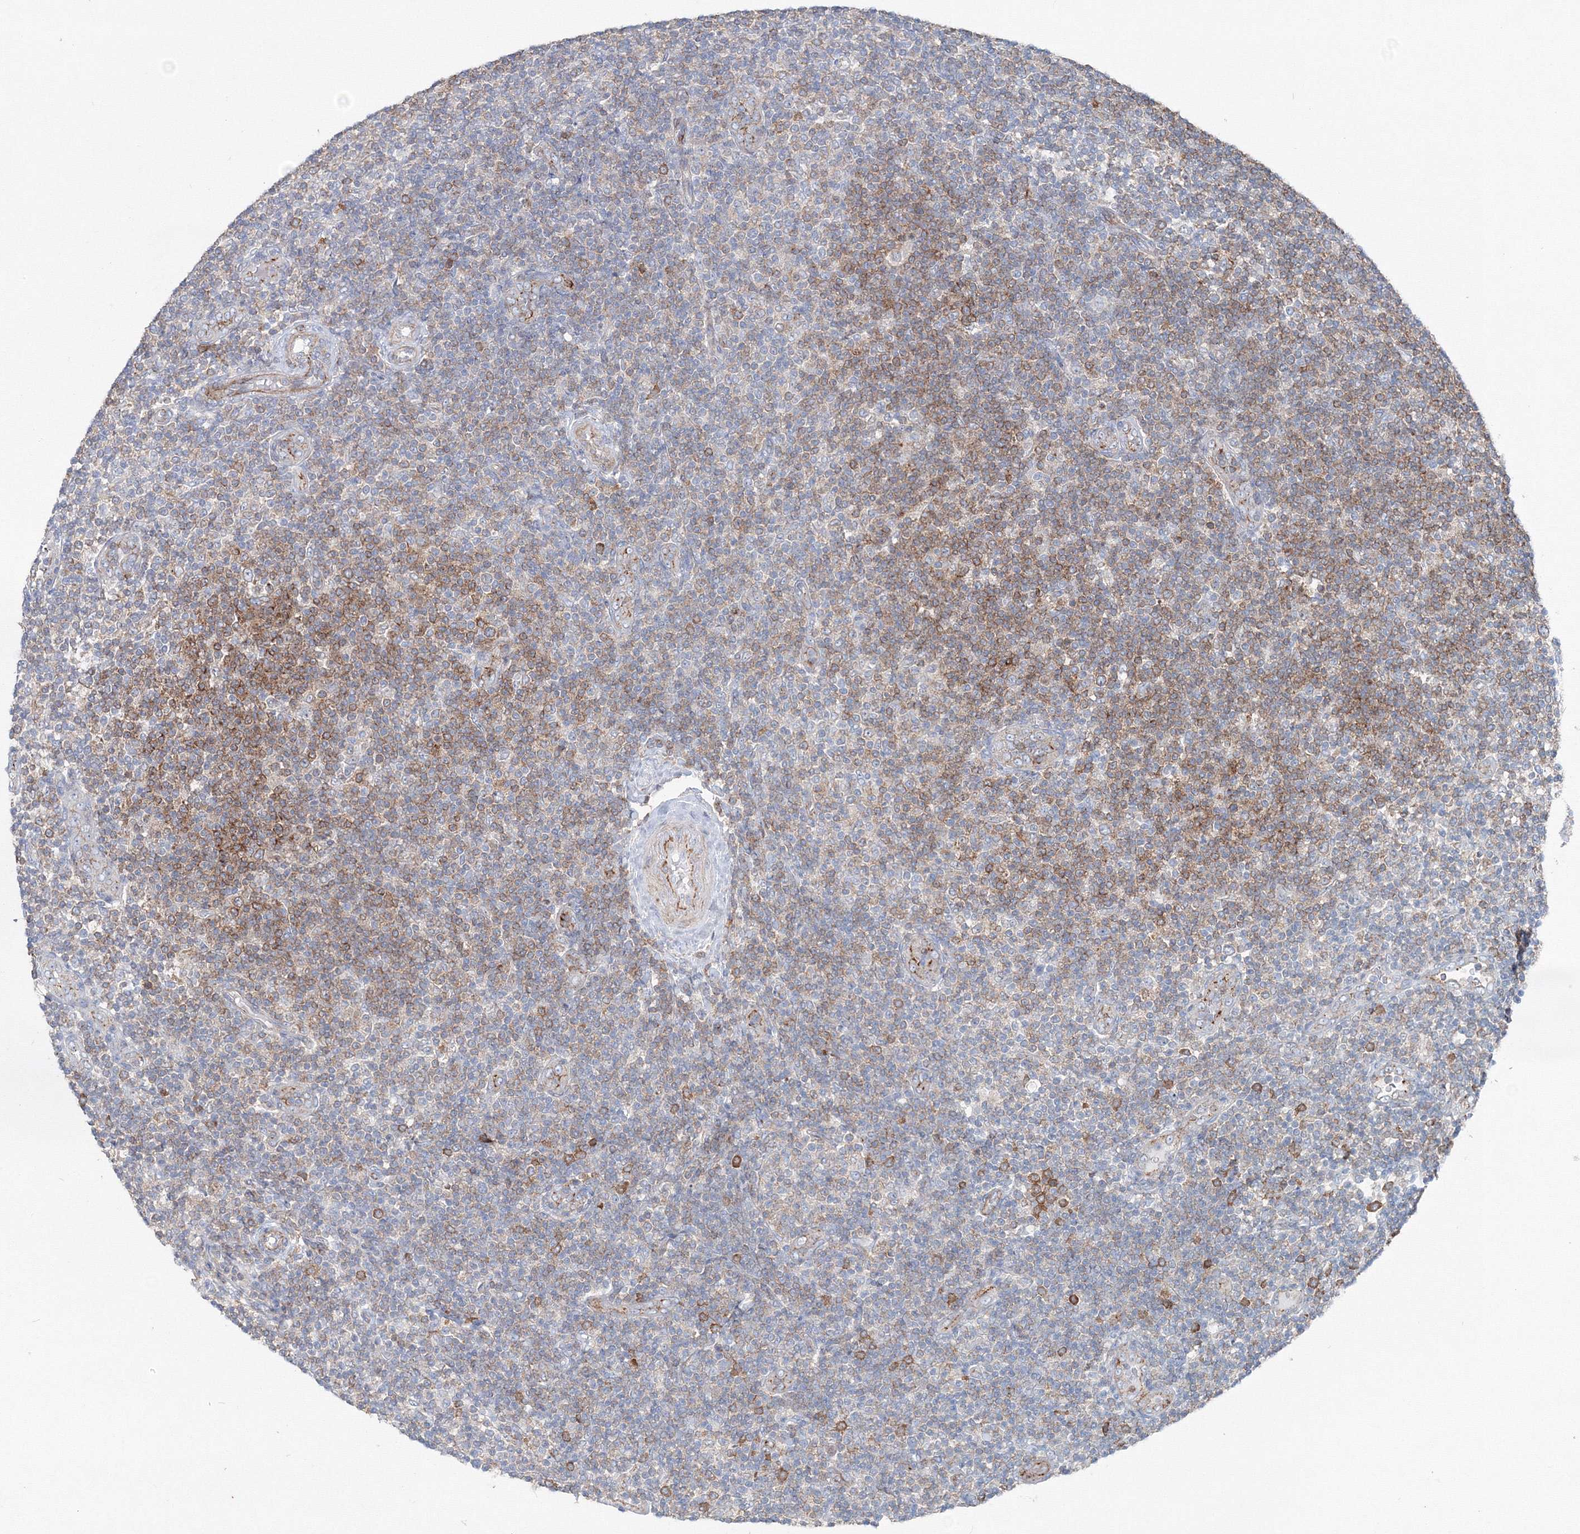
{"staining": {"intensity": "moderate", "quantity": "25%-75%", "location": "cytoplasmic/membranous"}, "tissue": "lymphoma", "cell_type": "Tumor cells", "image_type": "cancer", "snomed": [{"axis": "morphology", "description": "Malignant lymphoma, non-Hodgkin's type, Low grade"}, {"axis": "topography", "description": "Lymph node"}], "caption": "About 25%-75% of tumor cells in low-grade malignant lymphoma, non-Hodgkin's type reveal moderate cytoplasmic/membranous protein staining as visualized by brown immunohistochemical staining.", "gene": "GGA2", "patient": {"sex": "male", "age": 83}}